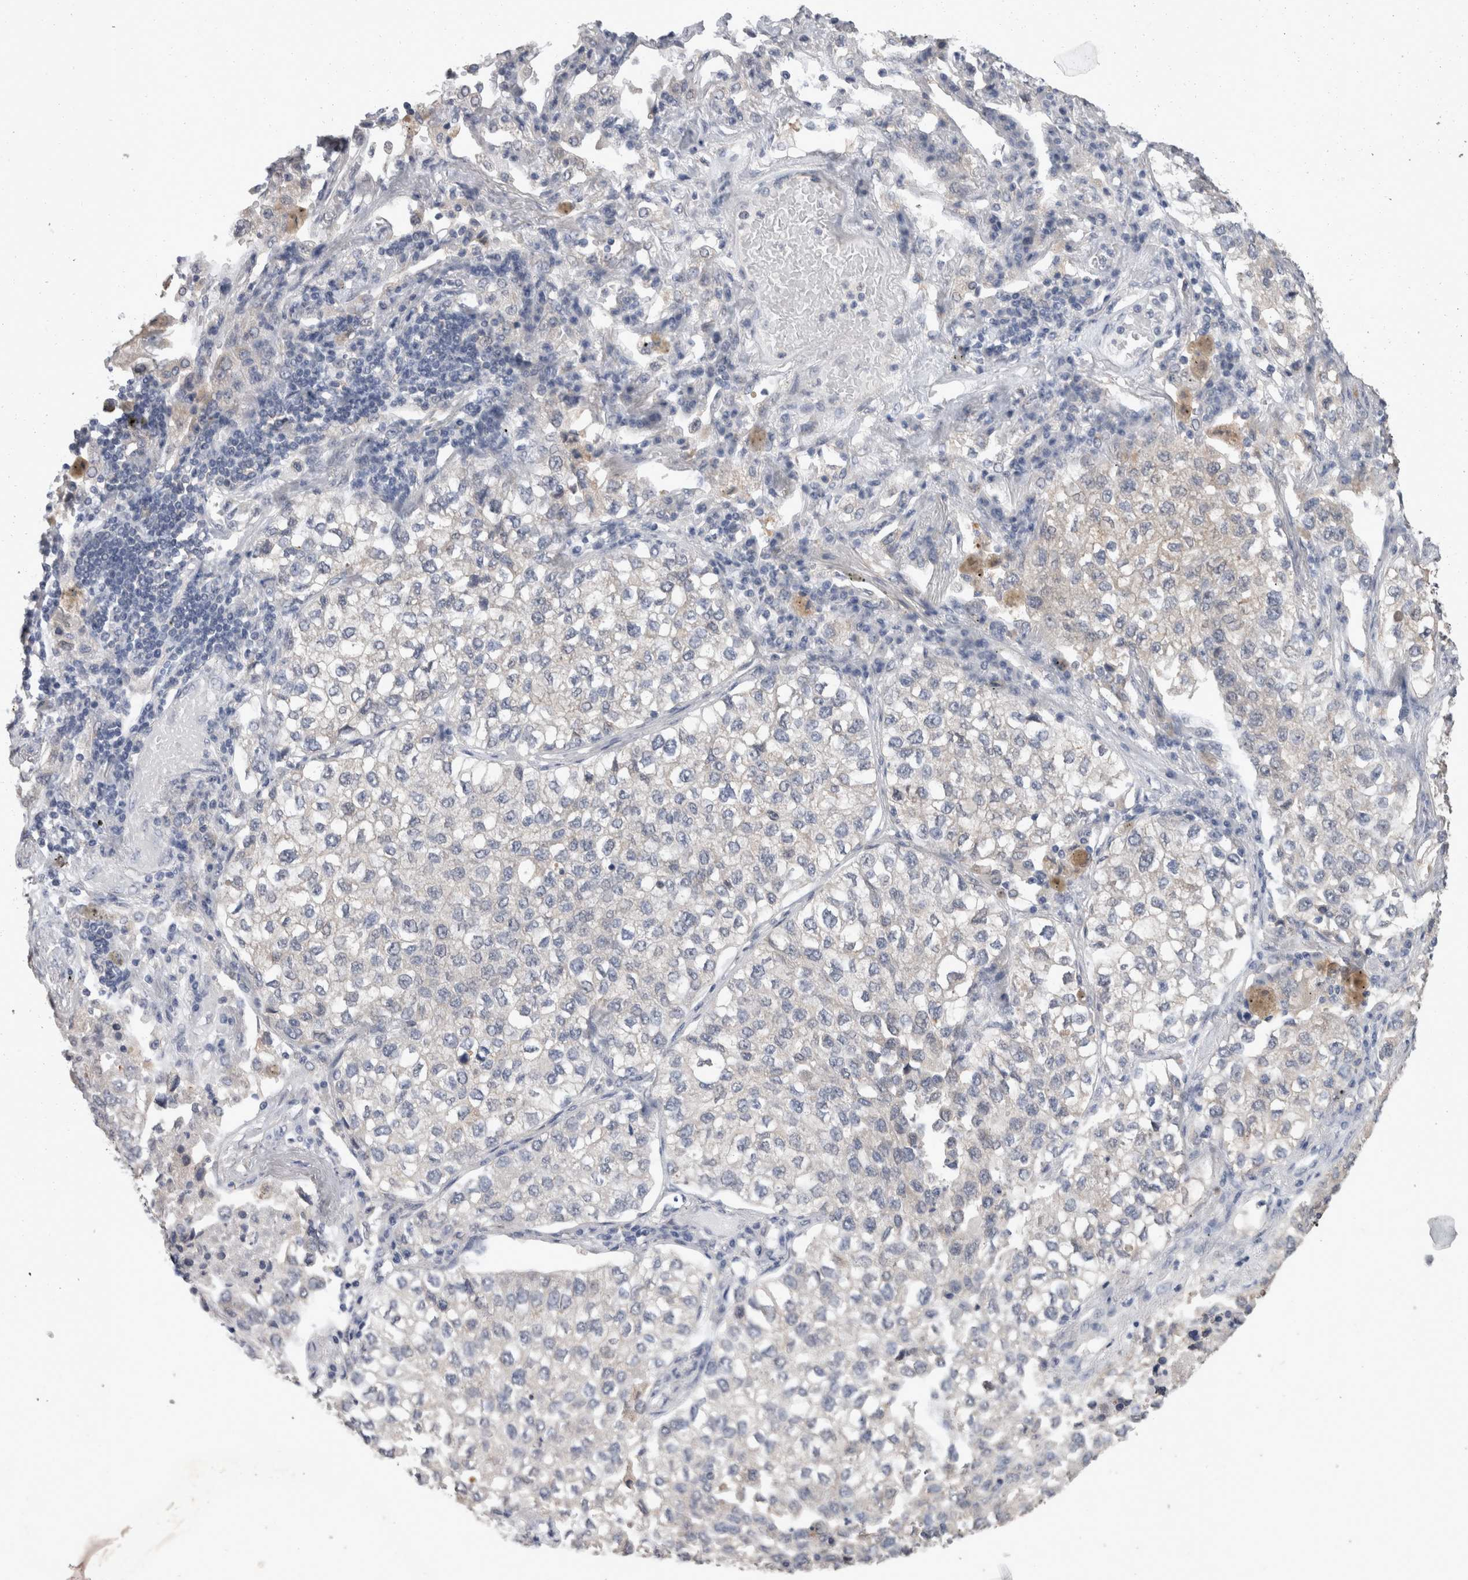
{"staining": {"intensity": "negative", "quantity": "none", "location": "none"}, "tissue": "lung cancer", "cell_type": "Tumor cells", "image_type": "cancer", "snomed": [{"axis": "morphology", "description": "Adenocarcinoma, NOS"}, {"axis": "topography", "description": "Lung"}], "caption": "High power microscopy photomicrograph of an immunohistochemistry image of lung cancer (adenocarcinoma), revealing no significant expression in tumor cells. Brightfield microscopy of immunohistochemistry stained with DAB (3,3'-diaminobenzidine) (brown) and hematoxylin (blue), captured at high magnification.", "gene": "FHOD3", "patient": {"sex": "male", "age": 63}}